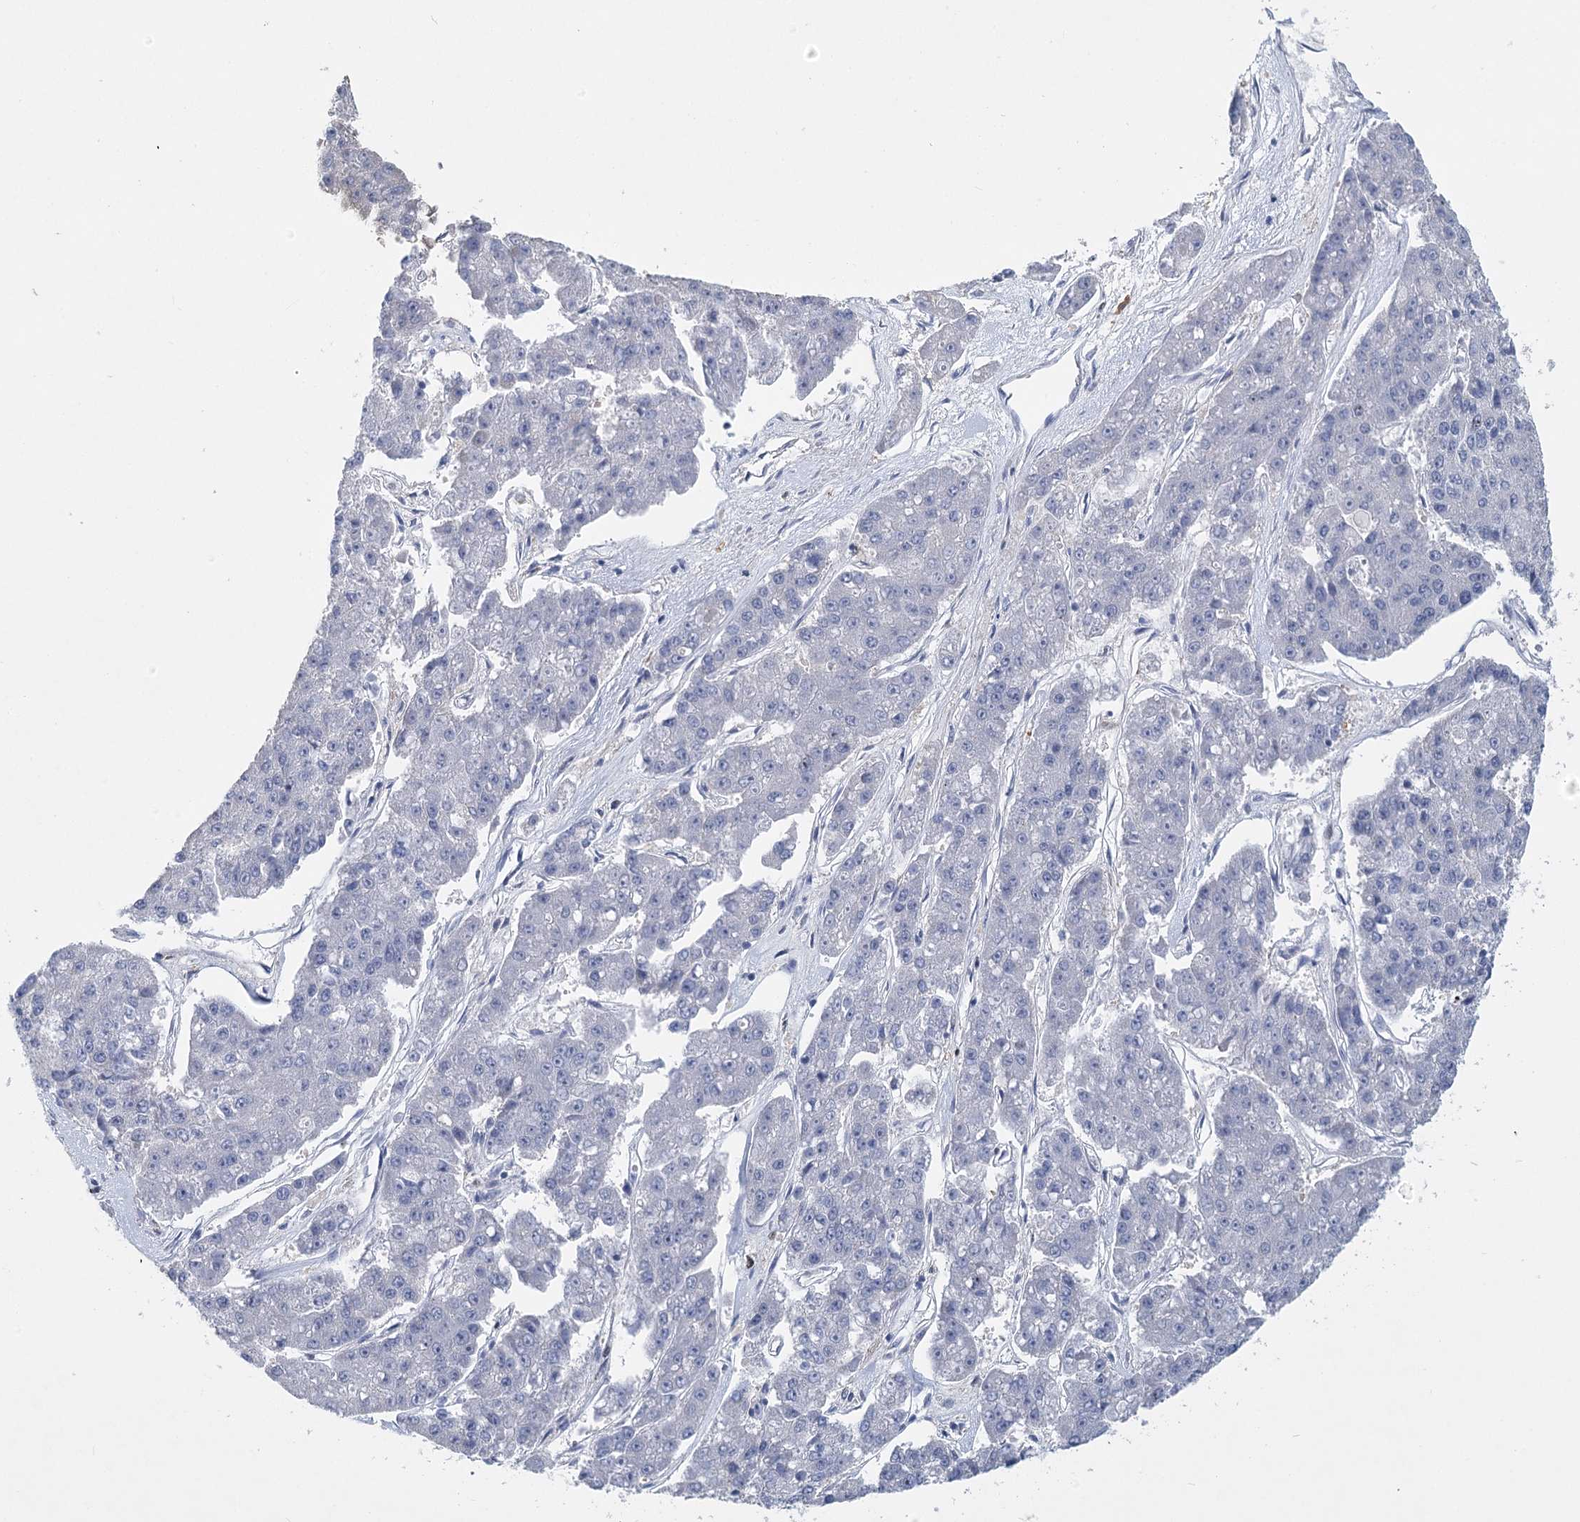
{"staining": {"intensity": "strong", "quantity": "<25%", "location": "nuclear"}, "tissue": "pancreatic cancer", "cell_type": "Tumor cells", "image_type": "cancer", "snomed": [{"axis": "morphology", "description": "Adenocarcinoma, NOS"}, {"axis": "topography", "description": "Pancreas"}], "caption": "Immunohistochemical staining of pancreatic cancer (adenocarcinoma) displays medium levels of strong nuclear expression in approximately <25% of tumor cells.", "gene": "CAMTA1", "patient": {"sex": "male", "age": 50}}